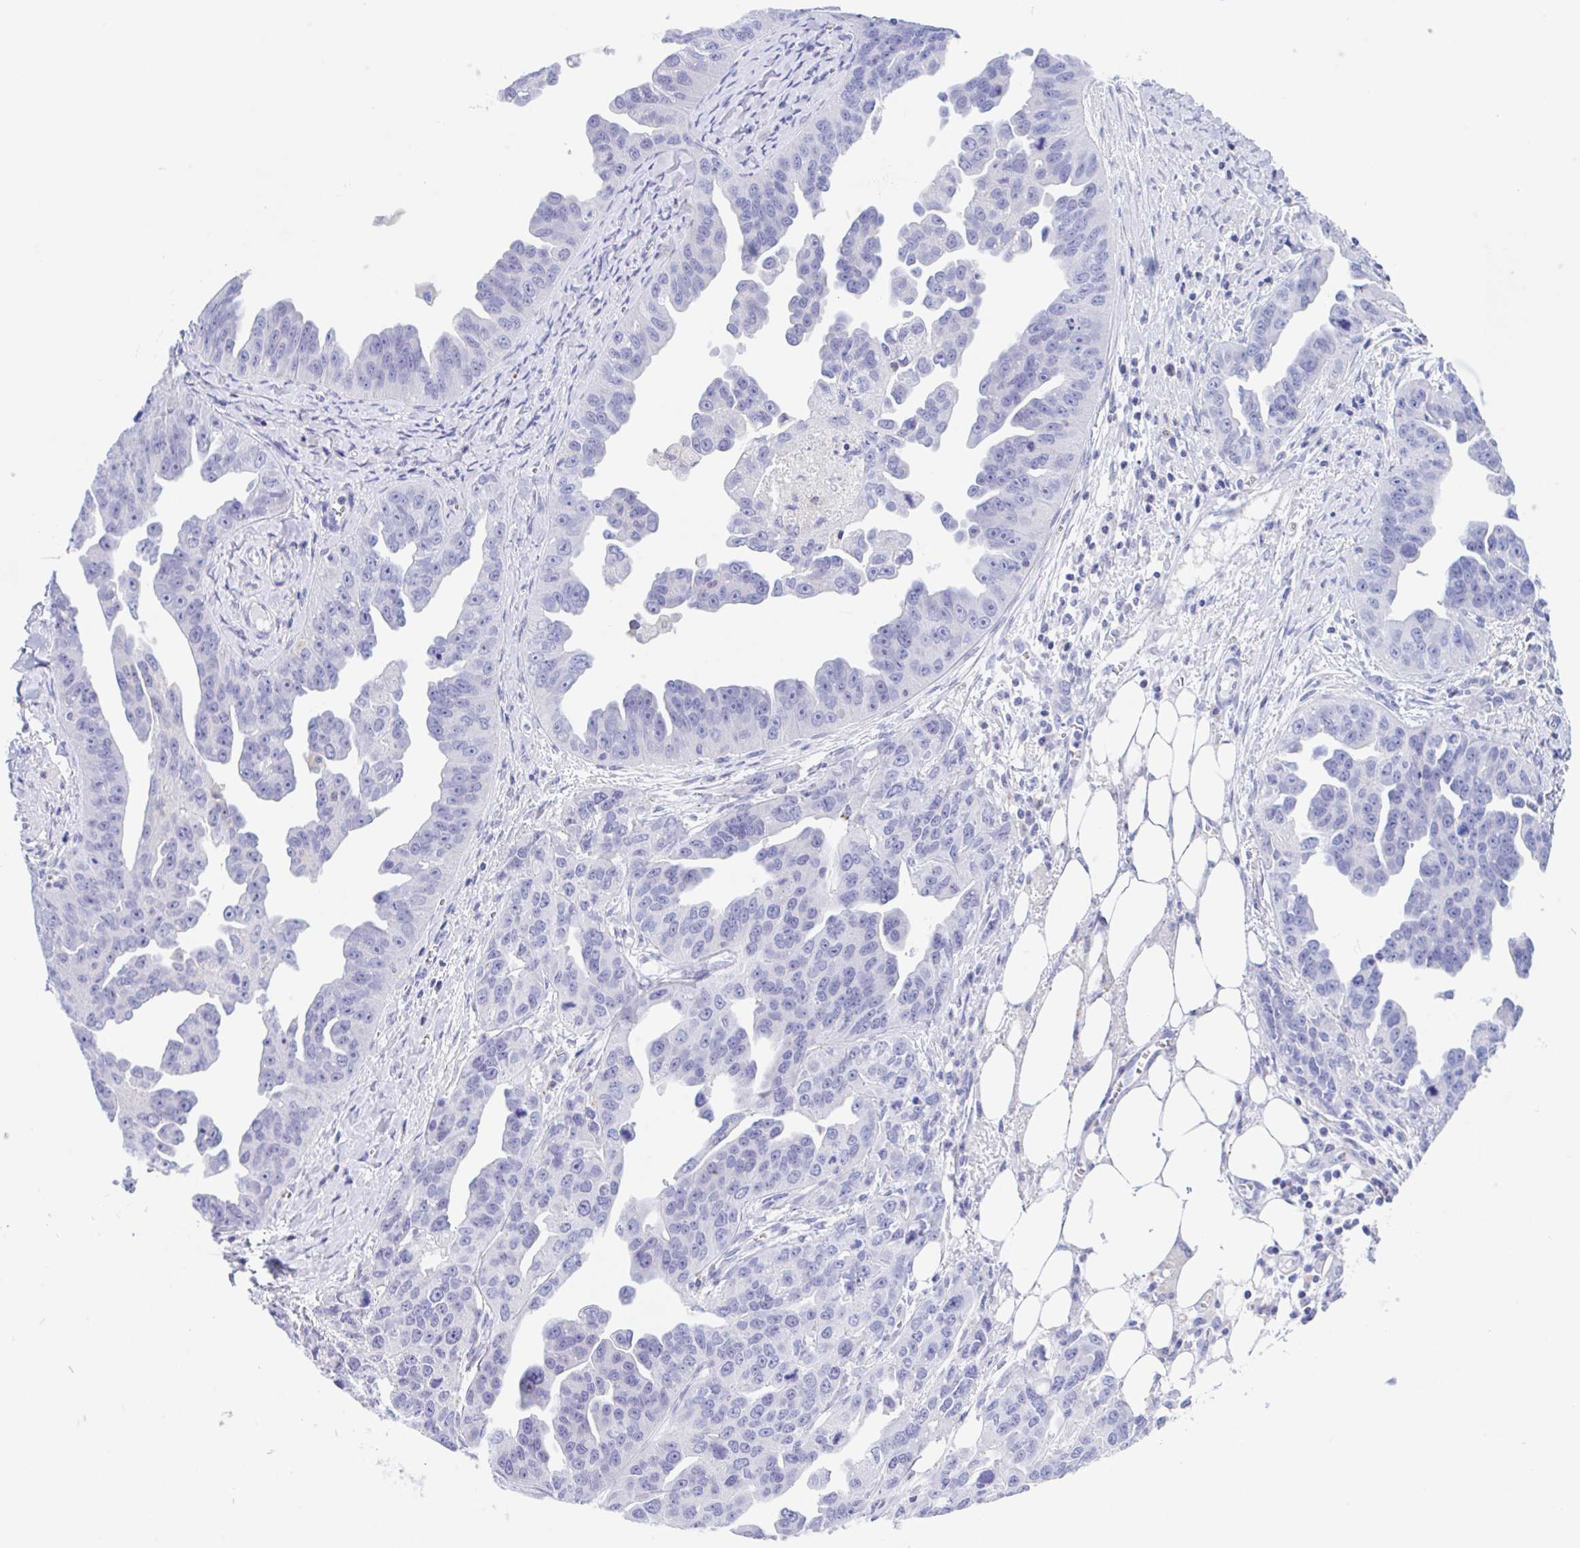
{"staining": {"intensity": "negative", "quantity": "none", "location": "none"}, "tissue": "ovarian cancer", "cell_type": "Tumor cells", "image_type": "cancer", "snomed": [{"axis": "morphology", "description": "Cystadenocarcinoma, serous, NOS"}, {"axis": "topography", "description": "Ovary"}], "caption": "Ovarian cancer was stained to show a protein in brown. There is no significant expression in tumor cells.", "gene": "ANKRD9", "patient": {"sex": "female", "age": 75}}